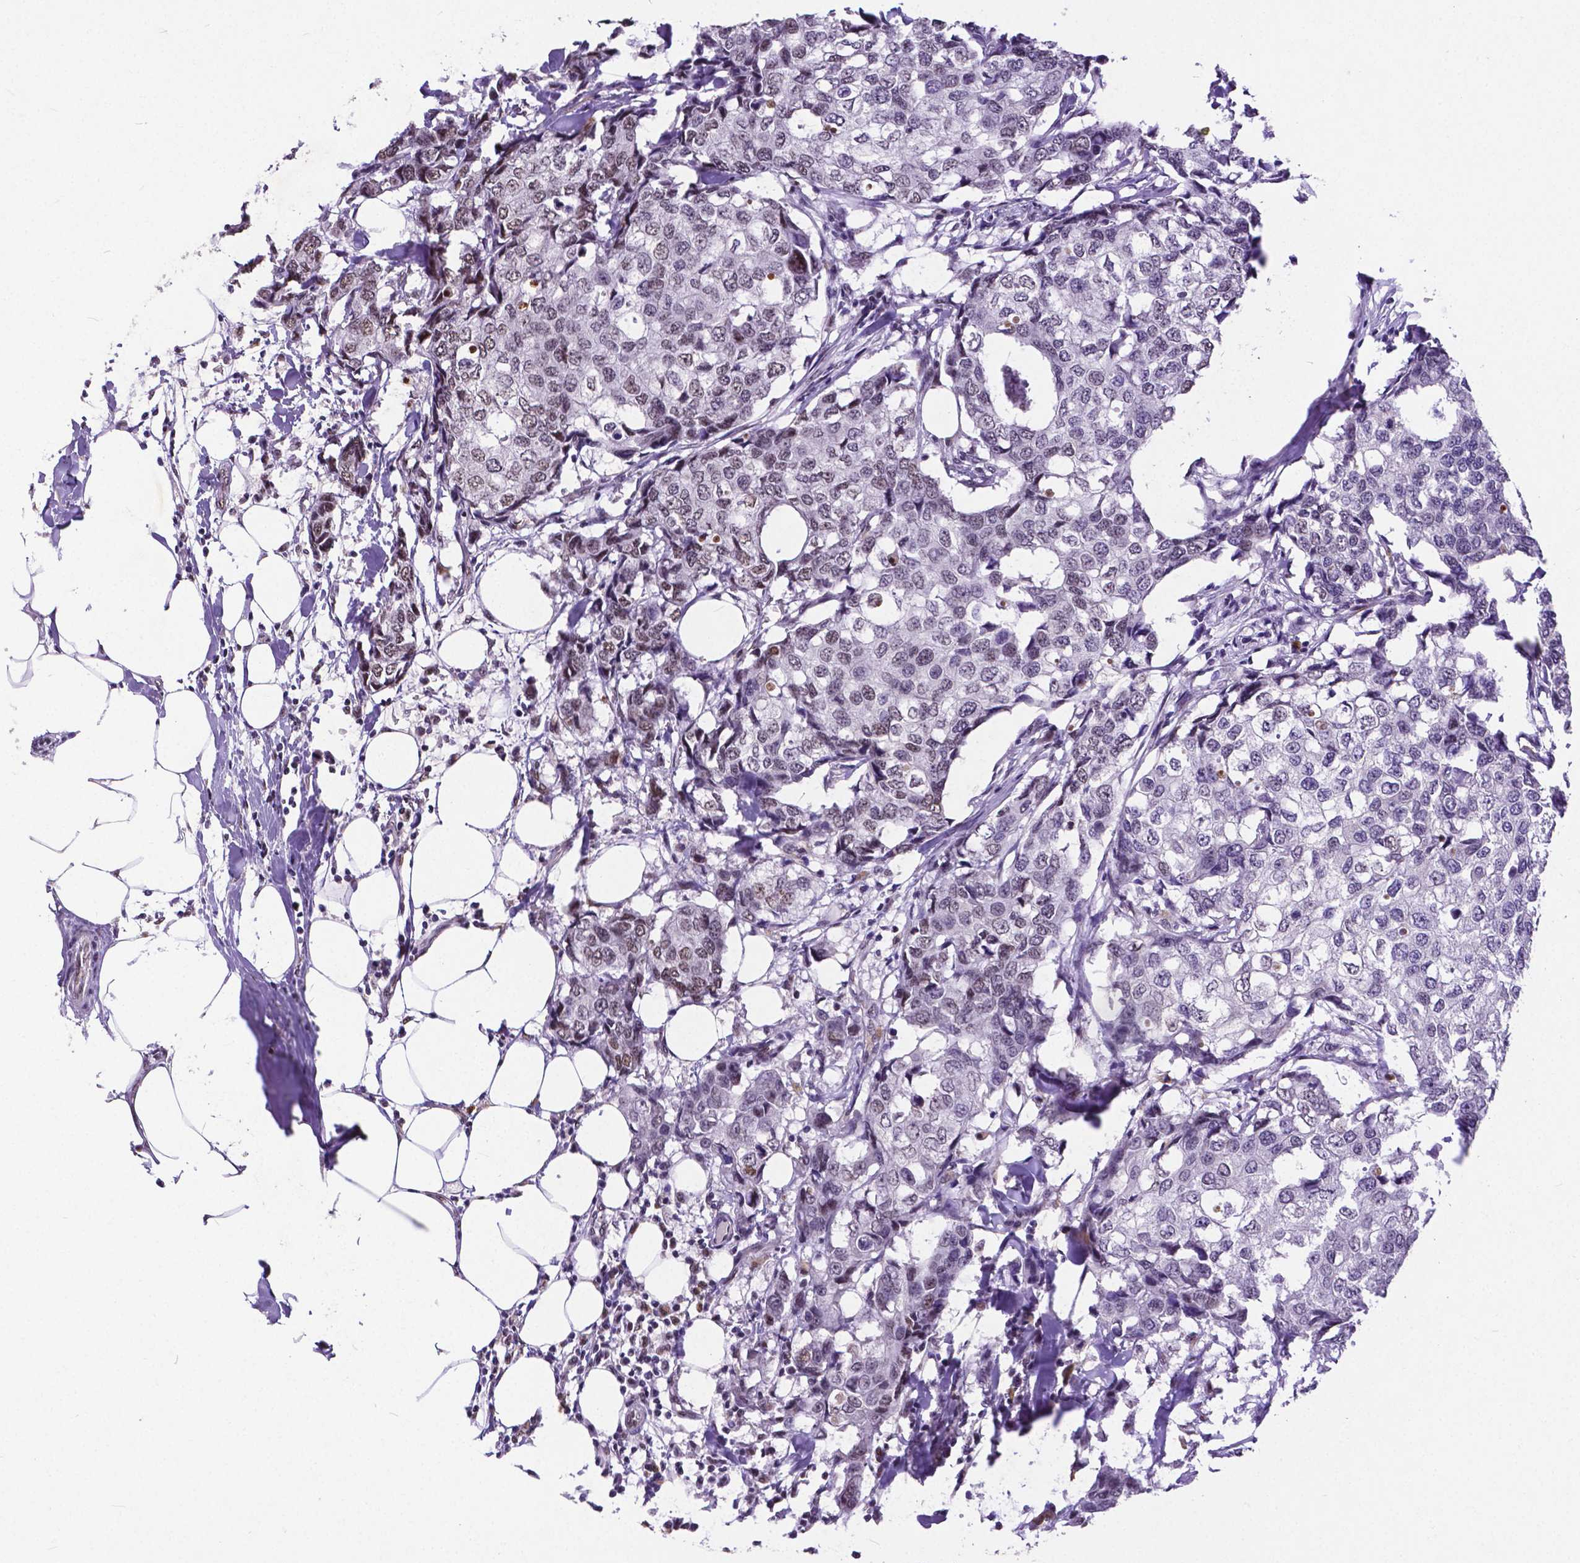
{"staining": {"intensity": "weak", "quantity": "<25%", "location": "nuclear"}, "tissue": "breast cancer", "cell_type": "Tumor cells", "image_type": "cancer", "snomed": [{"axis": "morphology", "description": "Duct carcinoma"}, {"axis": "topography", "description": "Breast"}], "caption": "Micrograph shows no protein expression in tumor cells of breast cancer tissue.", "gene": "ATRX", "patient": {"sex": "female", "age": 27}}